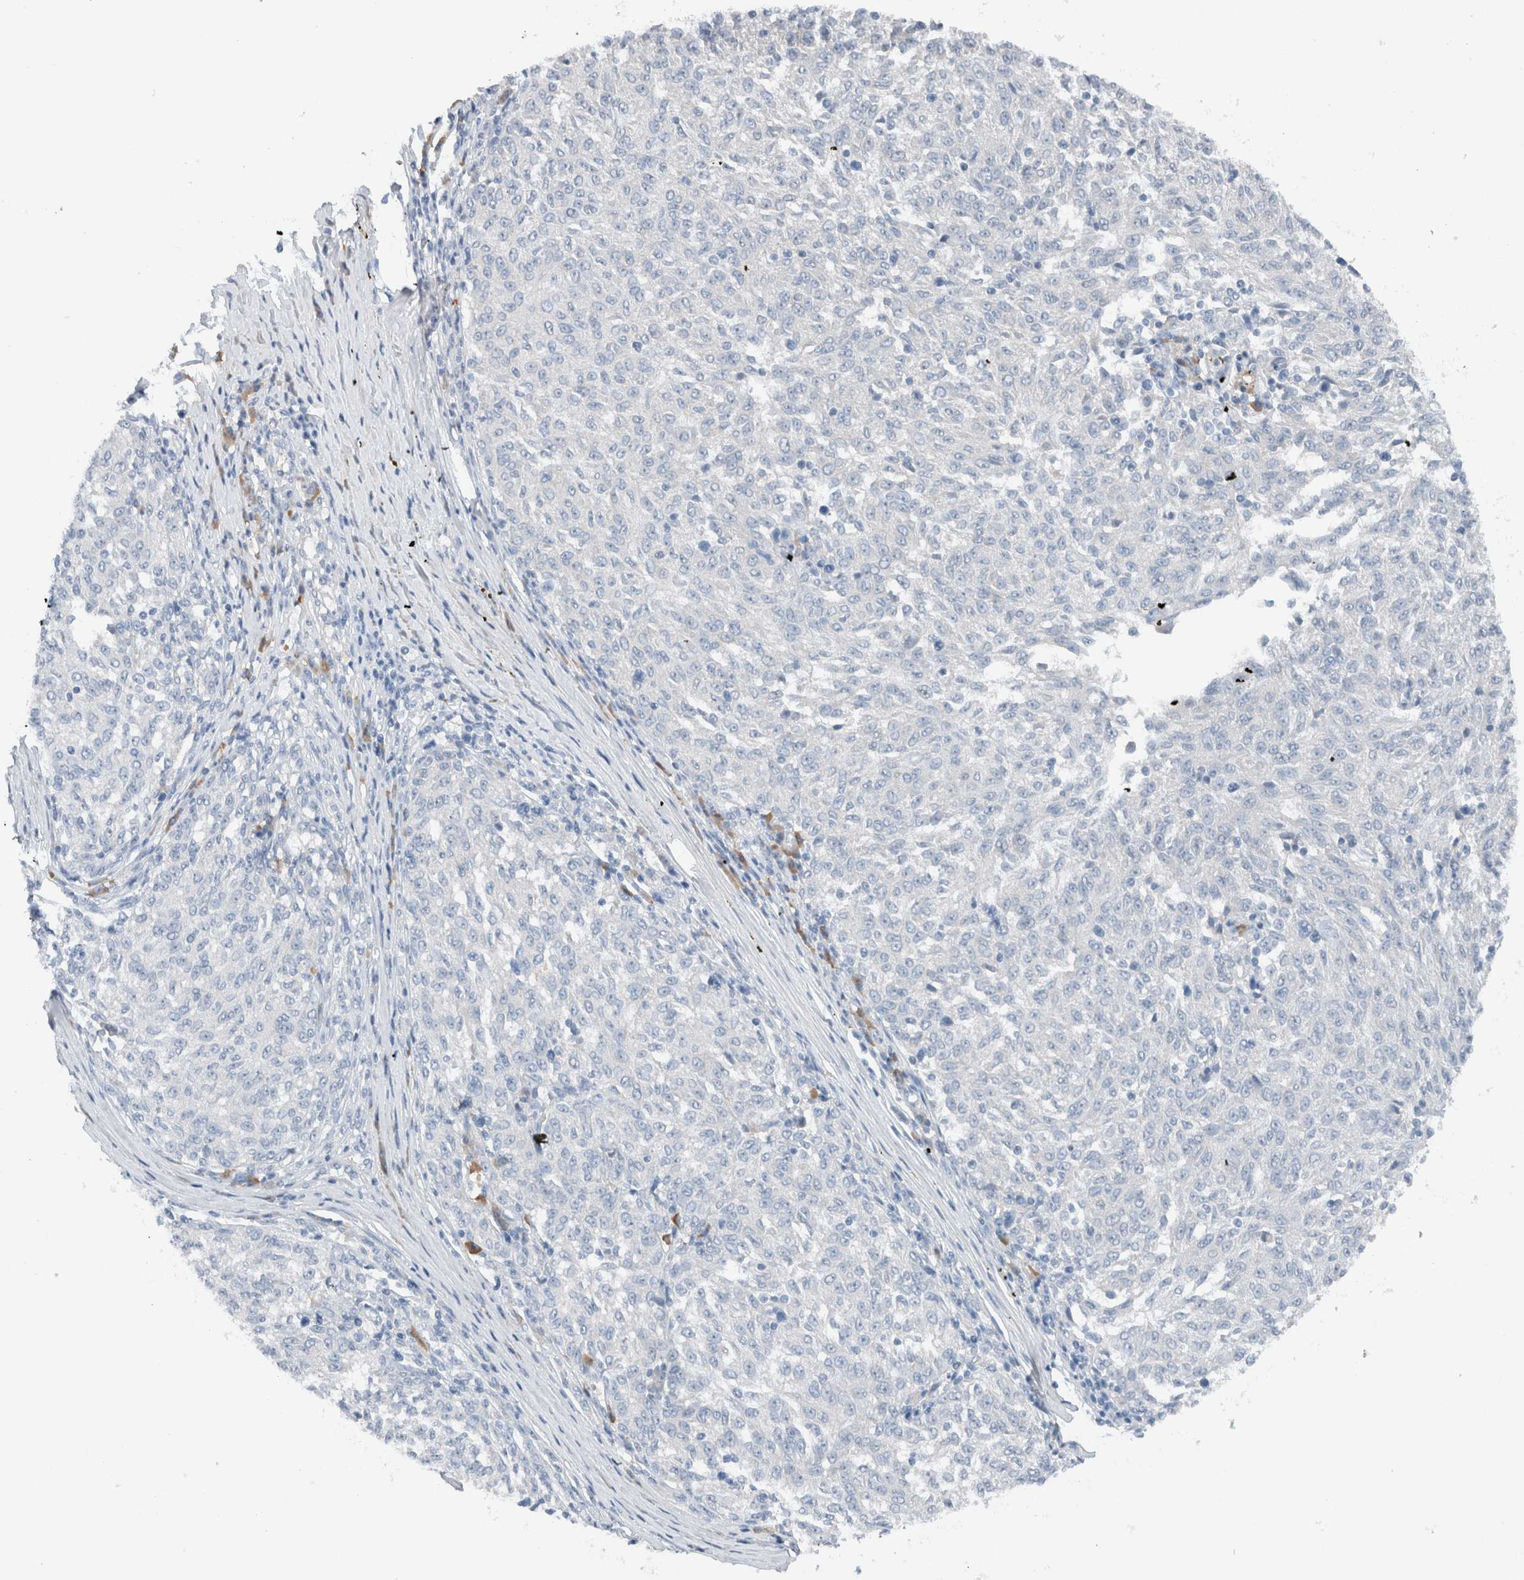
{"staining": {"intensity": "negative", "quantity": "none", "location": "none"}, "tissue": "melanoma", "cell_type": "Tumor cells", "image_type": "cancer", "snomed": [{"axis": "morphology", "description": "Malignant melanoma, NOS"}, {"axis": "topography", "description": "Skin"}], "caption": "A micrograph of malignant melanoma stained for a protein shows no brown staining in tumor cells. Brightfield microscopy of IHC stained with DAB (brown) and hematoxylin (blue), captured at high magnification.", "gene": "DUOX1", "patient": {"sex": "female", "age": 72}}